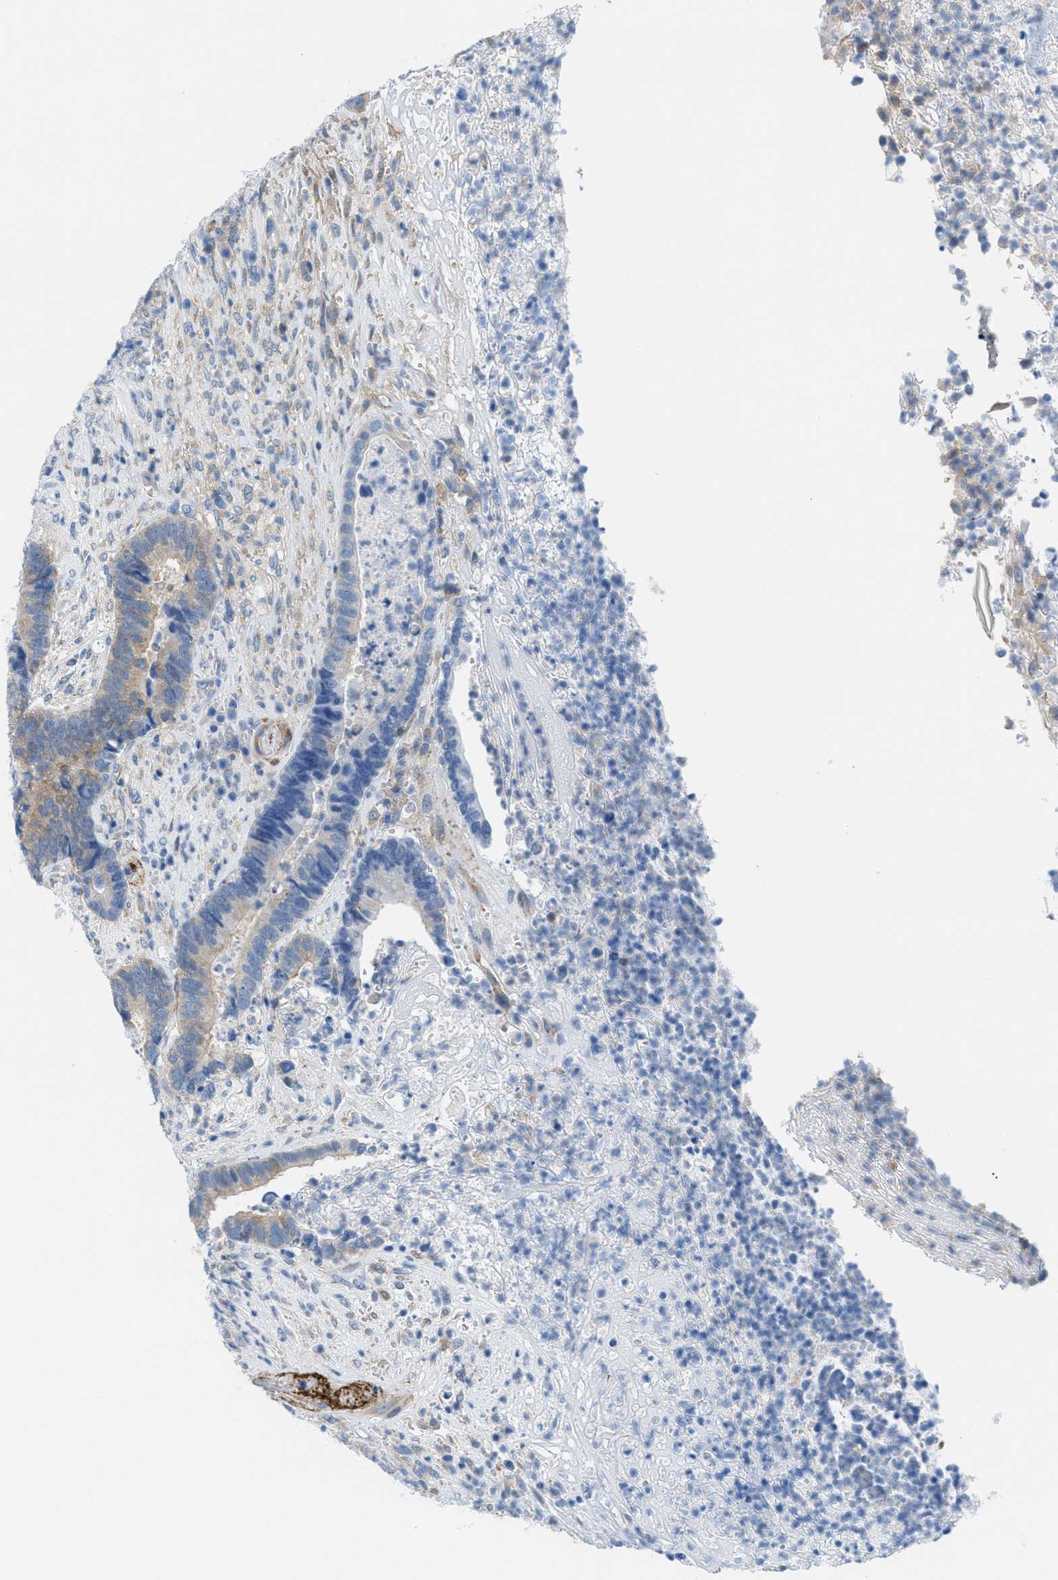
{"staining": {"intensity": "weak", "quantity": "25%-75%", "location": "cytoplasmic/membranous"}, "tissue": "colorectal cancer", "cell_type": "Tumor cells", "image_type": "cancer", "snomed": [{"axis": "morphology", "description": "Normal tissue, NOS"}, {"axis": "morphology", "description": "Adenocarcinoma, NOS"}, {"axis": "topography", "description": "Rectum"}, {"axis": "topography", "description": "Peripheral nerve tissue"}], "caption": "Tumor cells demonstrate low levels of weak cytoplasmic/membranous expression in about 25%-75% of cells in colorectal cancer.", "gene": "MAPRE2", "patient": {"sex": "female", "age": 77}}